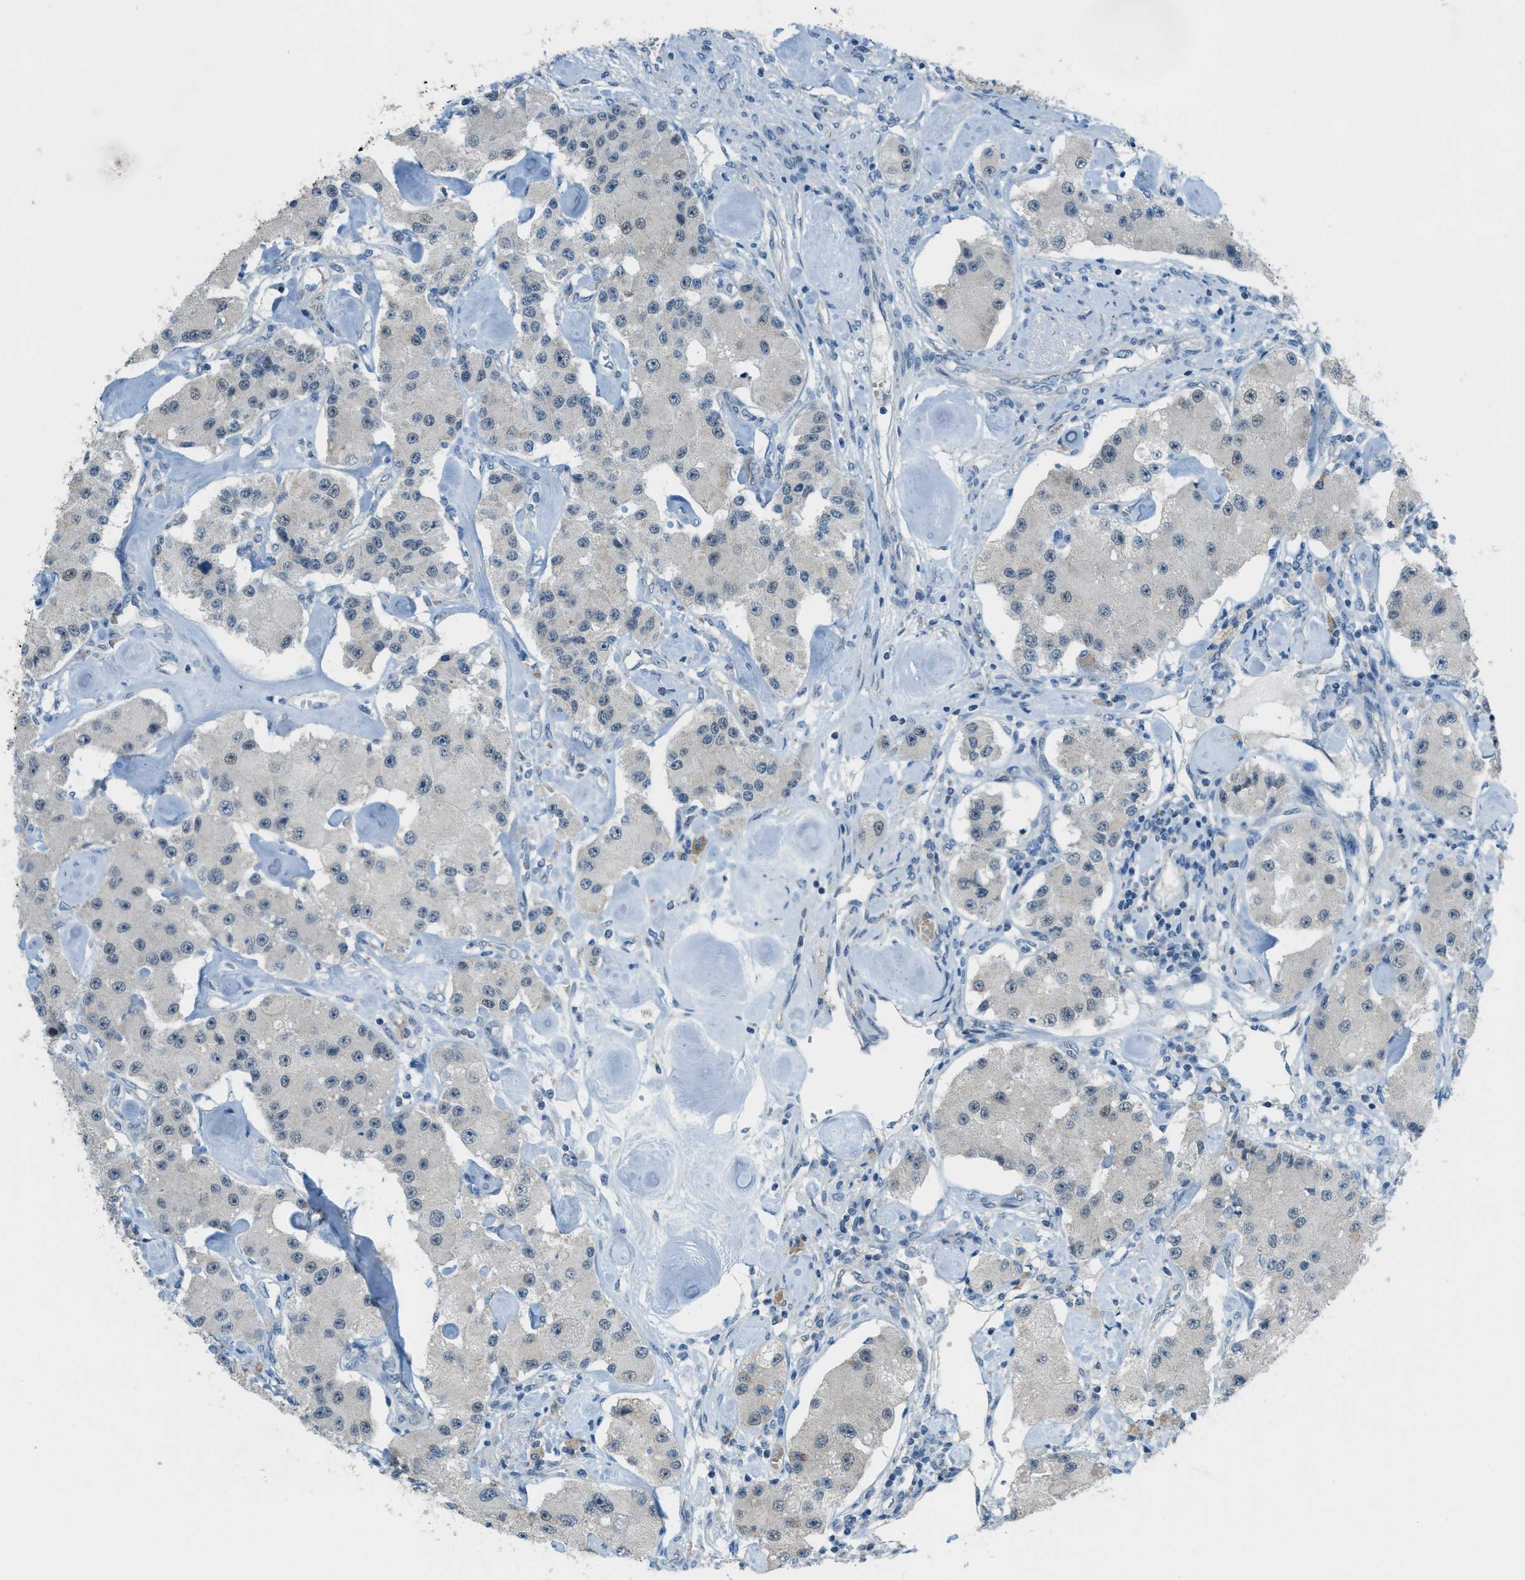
{"staining": {"intensity": "negative", "quantity": "none", "location": "none"}, "tissue": "carcinoid", "cell_type": "Tumor cells", "image_type": "cancer", "snomed": [{"axis": "morphology", "description": "Carcinoid, malignant, NOS"}, {"axis": "topography", "description": "Pancreas"}], "caption": "IHC image of neoplastic tissue: human carcinoid stained with DAB (3,3'-diaminobenzidine) displays no significant protein positivity in tumor cells. (Immunohistochemistry, brightfield microscopy, high magnification).", "gene": "CDON", "patient": {"sex": "male", "age": 41}}